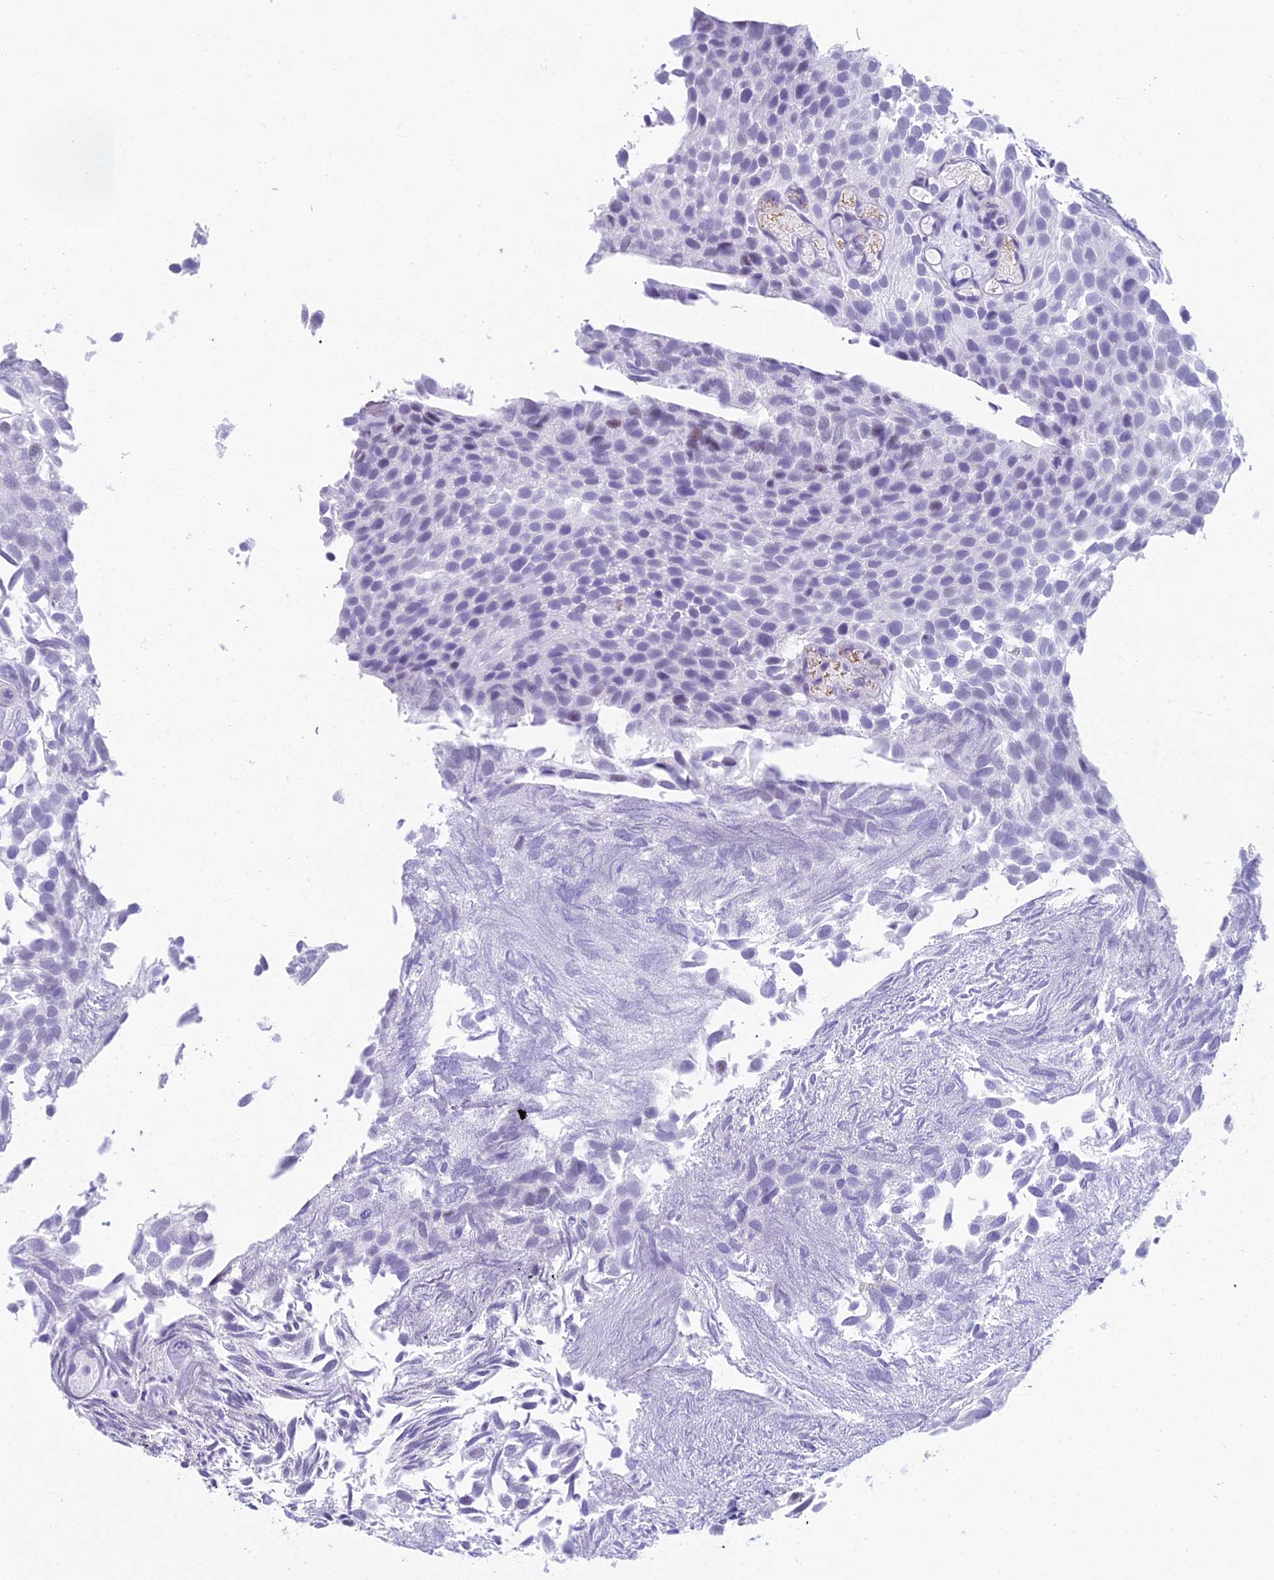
{"staining": {"intensity": "negative", "quantity": "none", "location": "none"}, "tissue": "urothelial cancer", "cell_type": "Tumor cells", "image_type": "cancer", "snomed": [{"axis": "morphology", "description": "Urothelial carcinoma, Low grade"}, {"axis": "topography", "description": "Urinary bladder"}], "caption": "Immunohistochemistry (IHC) of human low-grade urothelial carcinoma exhibits no positivity in tumor cells. The staining was performed using DAB (3,3'-diaminobenzidine) to visualize the protein expression in brown, while the nuclei were stained in blue with hematoxylin (Magnification: 20x).", "gene": "RNPS1", "patient": {"sex": "male", "age": 89}}